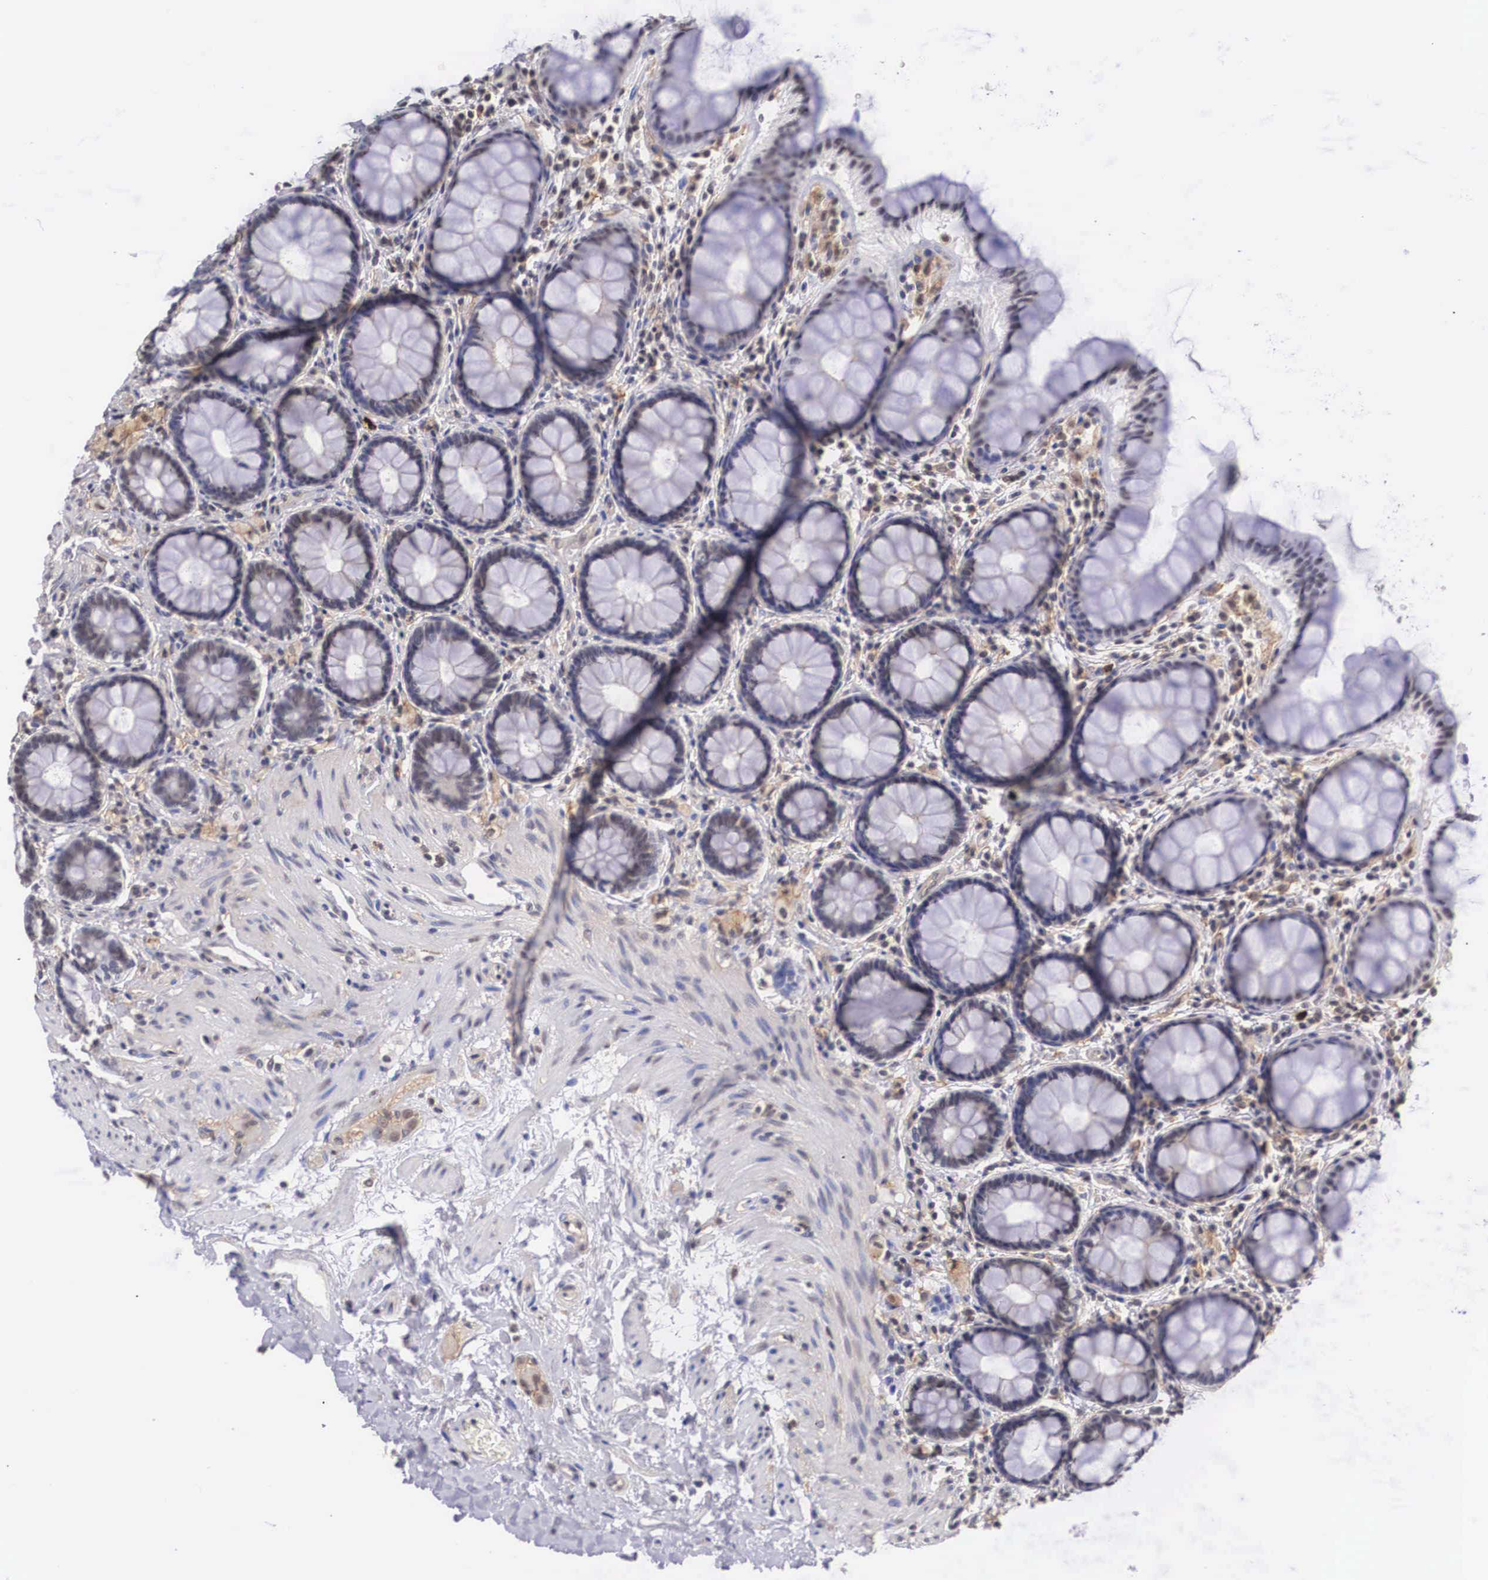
{"staining": {"intensity": "negative", "quantity": "none", "location": "none"}, "tissue": "rectum", "cell_type": "Glandular cells", "image_type": "normal", "snomed": [{"axis": "morphology", "description": "Normal tissue, NOS"}, {"axis": "topography", "description": "Rectum"}], "caption": "Glandular cells are negative for protein expression in unremarkable human rectum. (DAB IHC with hematoxylin counter stain).", "gene": "NR4A2", "patient": {"sex": "male", "age": 86}}